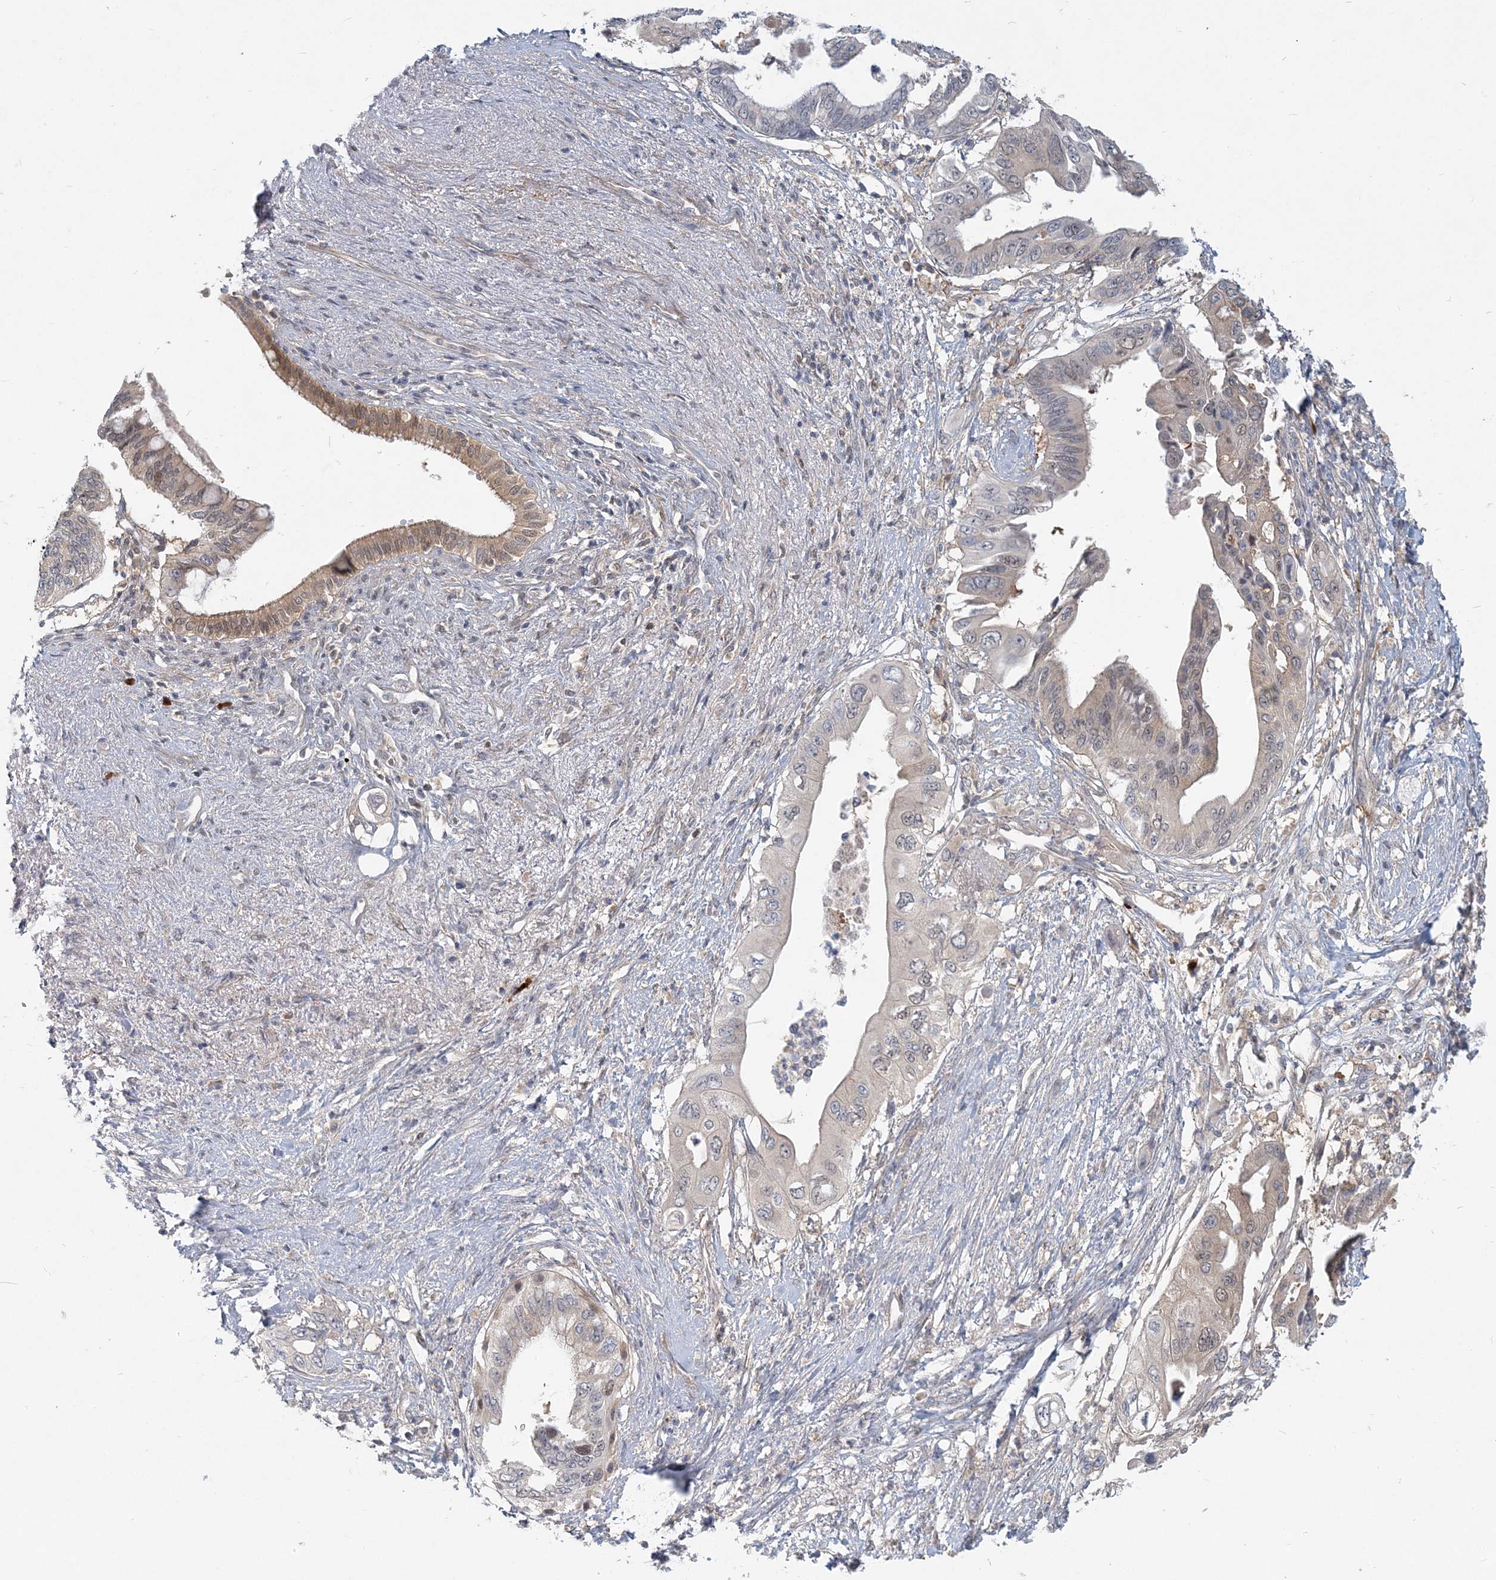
{"staining": {"intensity": "weak", "quantity": "<25%", "location": "cytoplasmic/membranous,nuclear"}, "tissue": "pancreatic cancer", "cell_type": "Tumor cells", "image_type": "cancer", "snomed": [{"axis": "morphology", "description": "Adenocarcinoma, NOS"}, {"axis": "topography", "description": "Pancreas"}], "caption": "The histopathology image exhibits no significant staining in tumor cells of pancreatic cancer.", "gene": "GMPPA", "patient": {"sex": "male", "age": 66}}